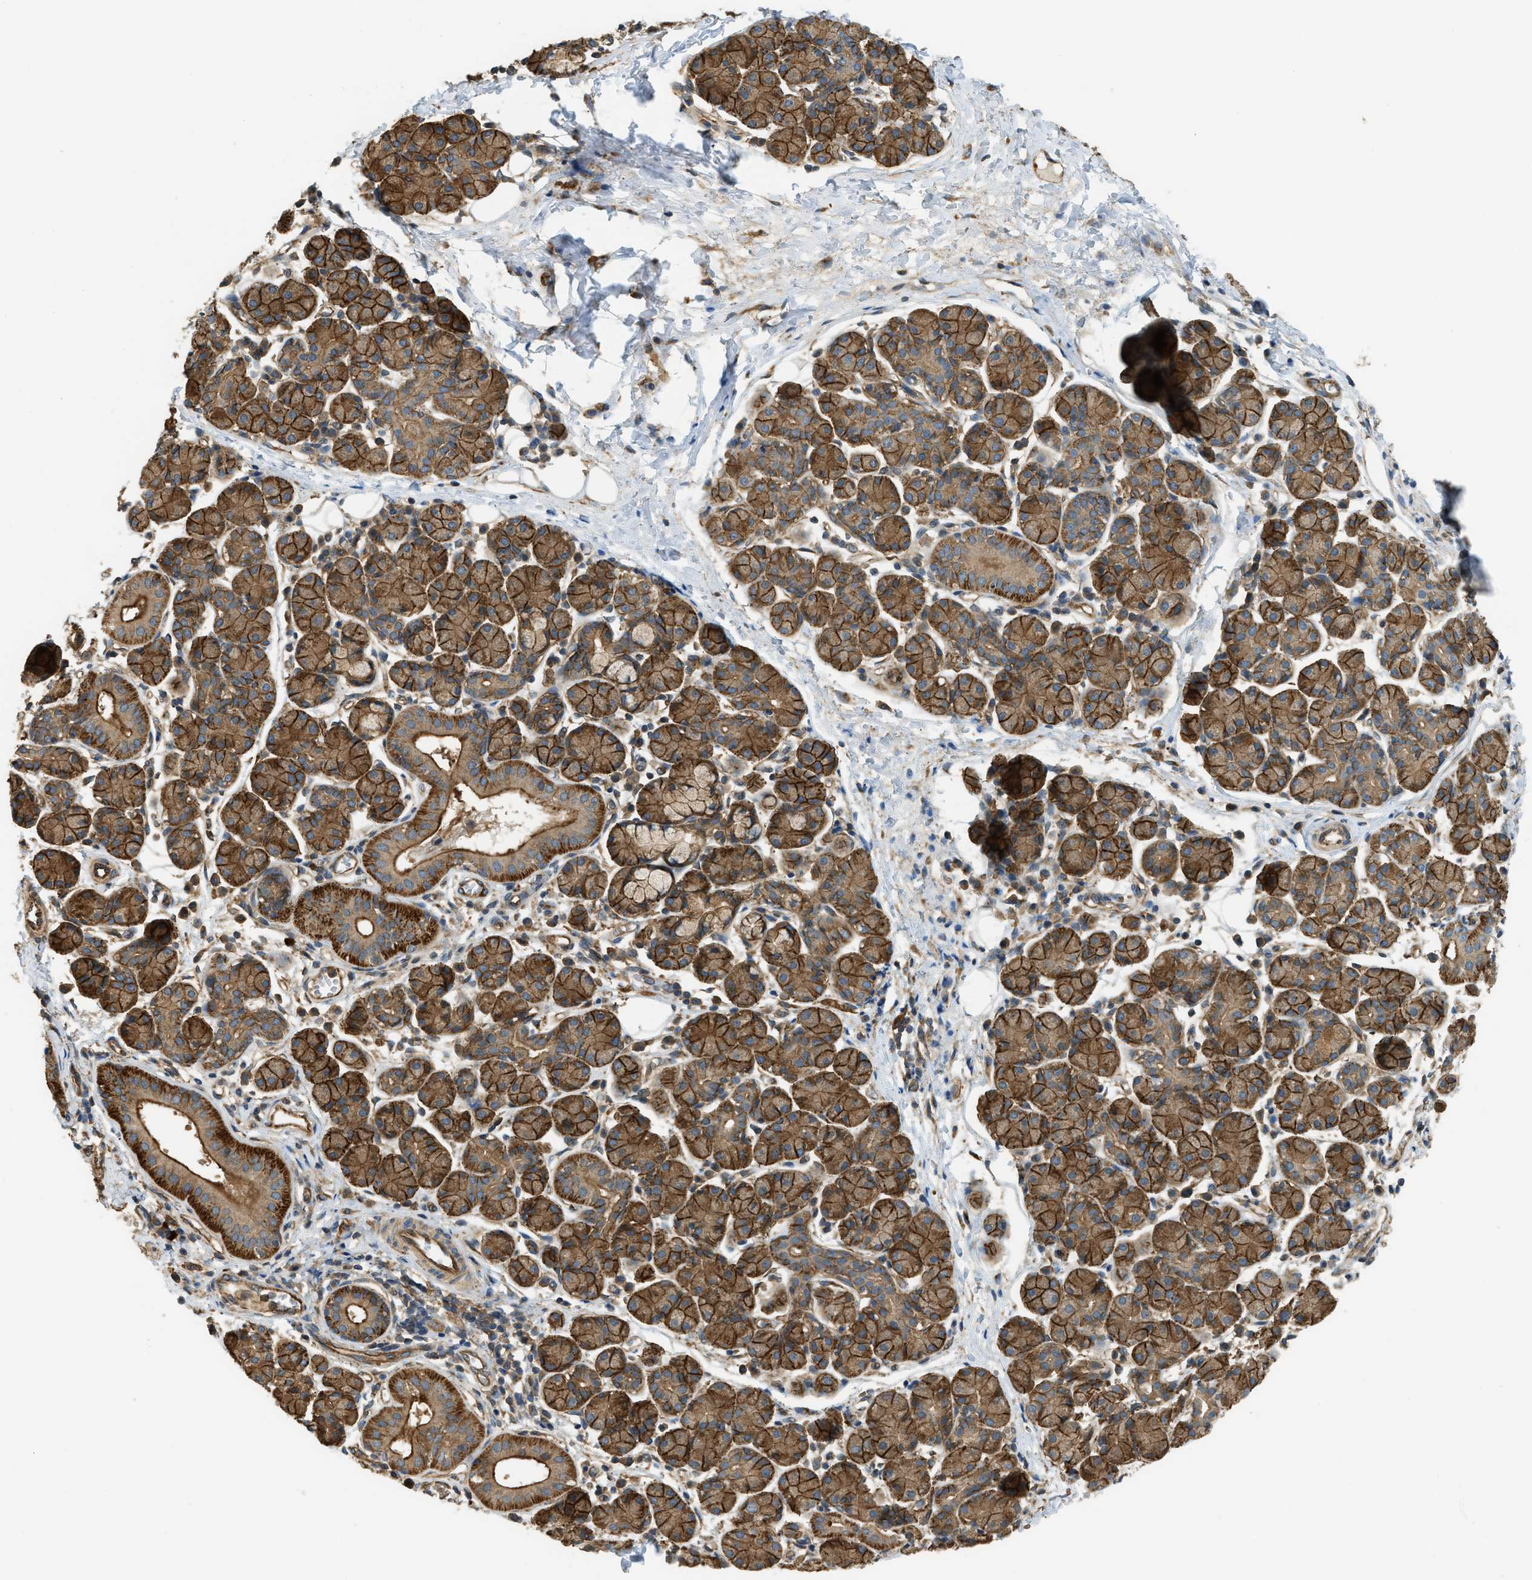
{"staining": {"intensity": "strong", "quantity": "25%-75%", "location": "cytoplasmic/membranous"}, "tissue": "salivary gland", "cell_type": "Glandular cells", "image_type": "normal", "snomed": [{"axis": "morphology", "description": "Normal tissue, NOS"}, {"axis": "morphology", "description": "Inflammation, NOS"}, {"axis": "topography", "description": "Lymph node"}, {"axis": "topography", "description": "Salivary gland"}], "caption": "Glandular cells exhibit high levels of strong cytoplasmic/membranous expression in about 25%-75% of cells in unremarkable salivary gland. The staining was performed using DAB, with brown indicating positive protein expression. Nuclei are stained blue with hematoxylin.", "gene": "BAG4", "patient": {"sex": "male", "age": 3}}